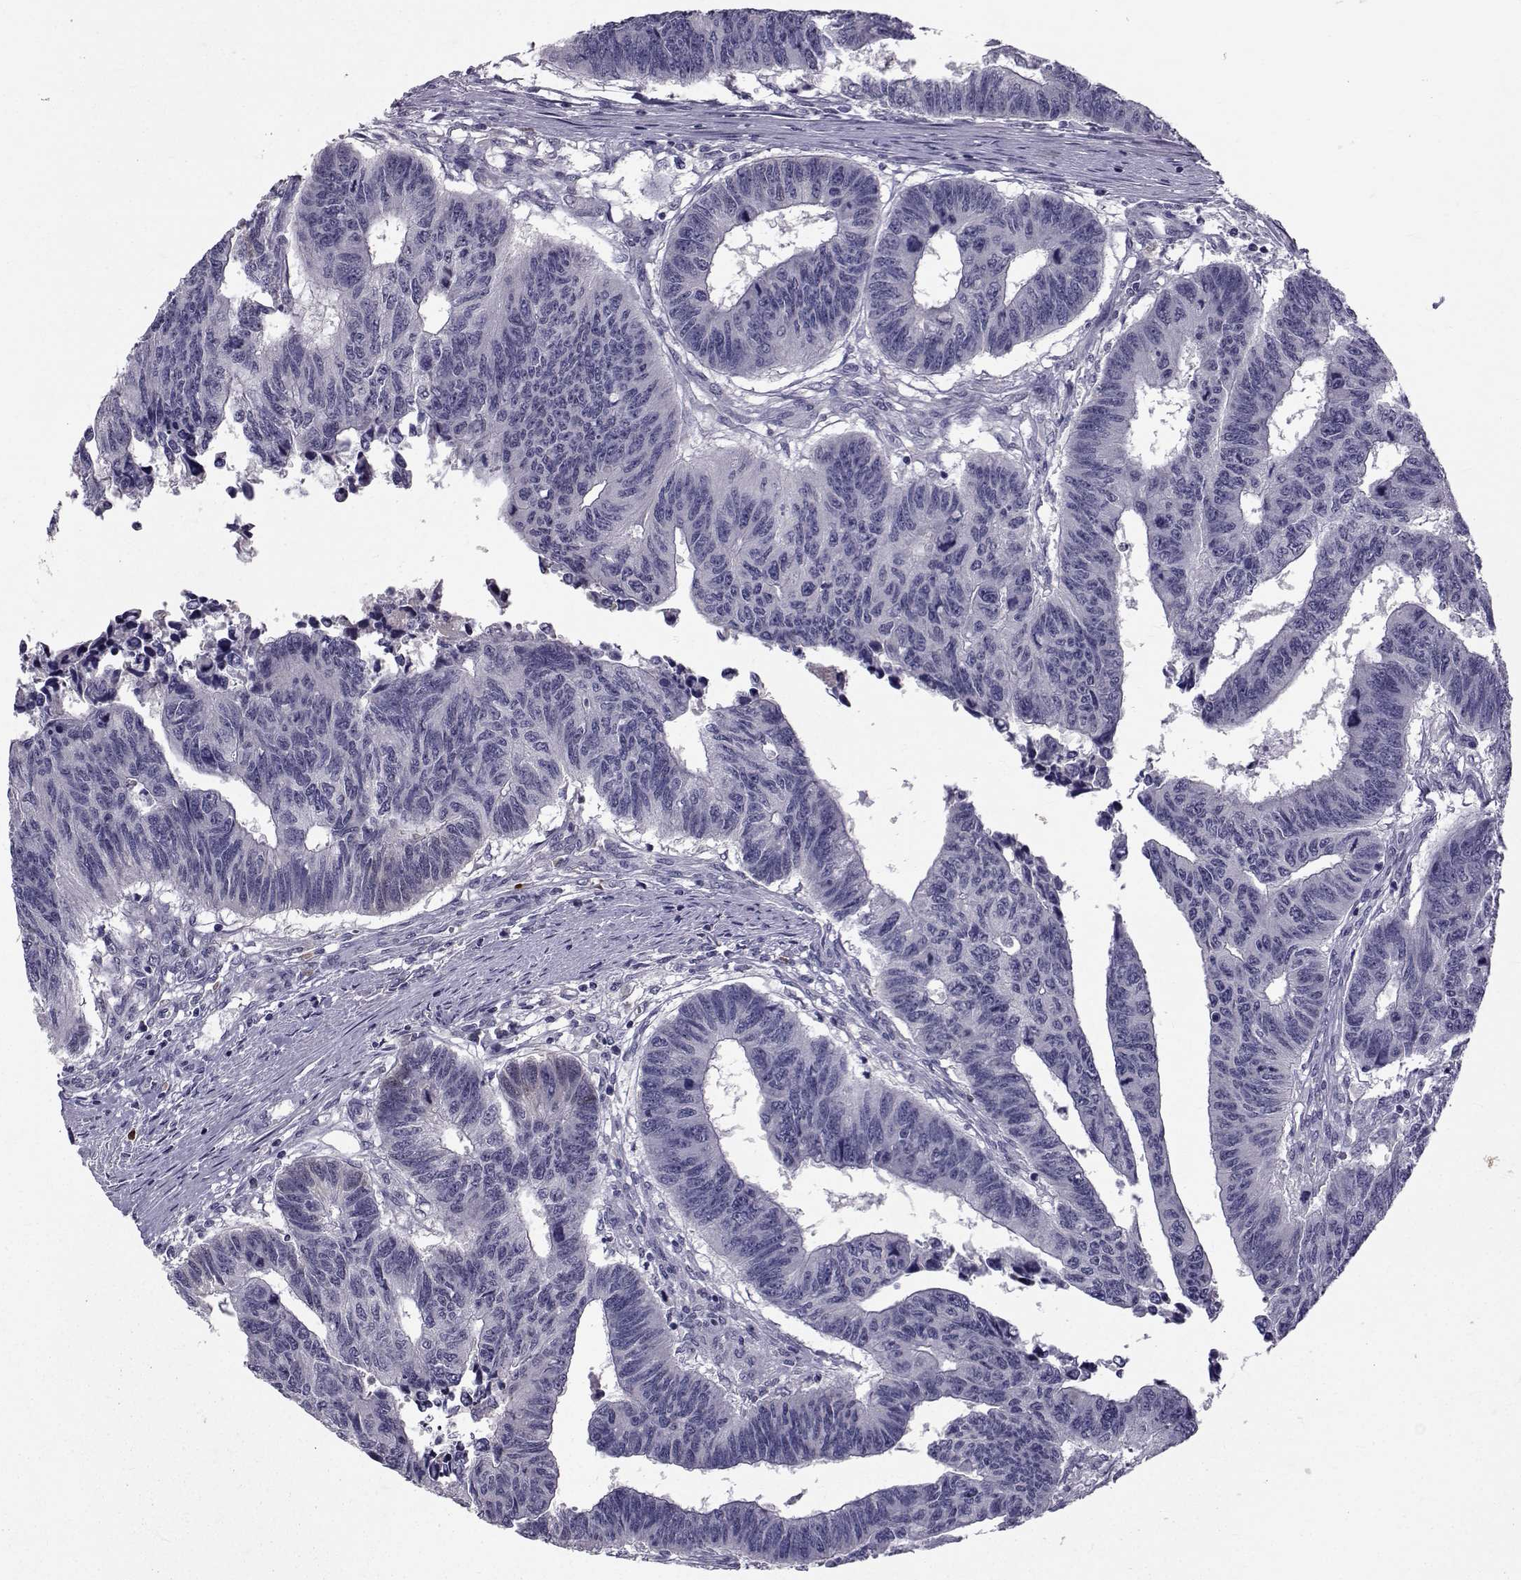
{"staining": {"intensity": "negative", "quantity": "none", "location": "none"}, "tissue": "colorectal cancer", "cell_type": "Tumor cells", "image_type": "cancer", "snomed": [{"axis": "morphology", "description": "Adenocarcinoma, NOS"}, {"axis": "topography", "description": "Rectum"}], "caption": "Micrograph shows no significant protein expression in tumor cells of adenocarcinoma (colorectal).", "gene": "TNFRSF11B", "patient": {"sex": "female", "age": 85}}